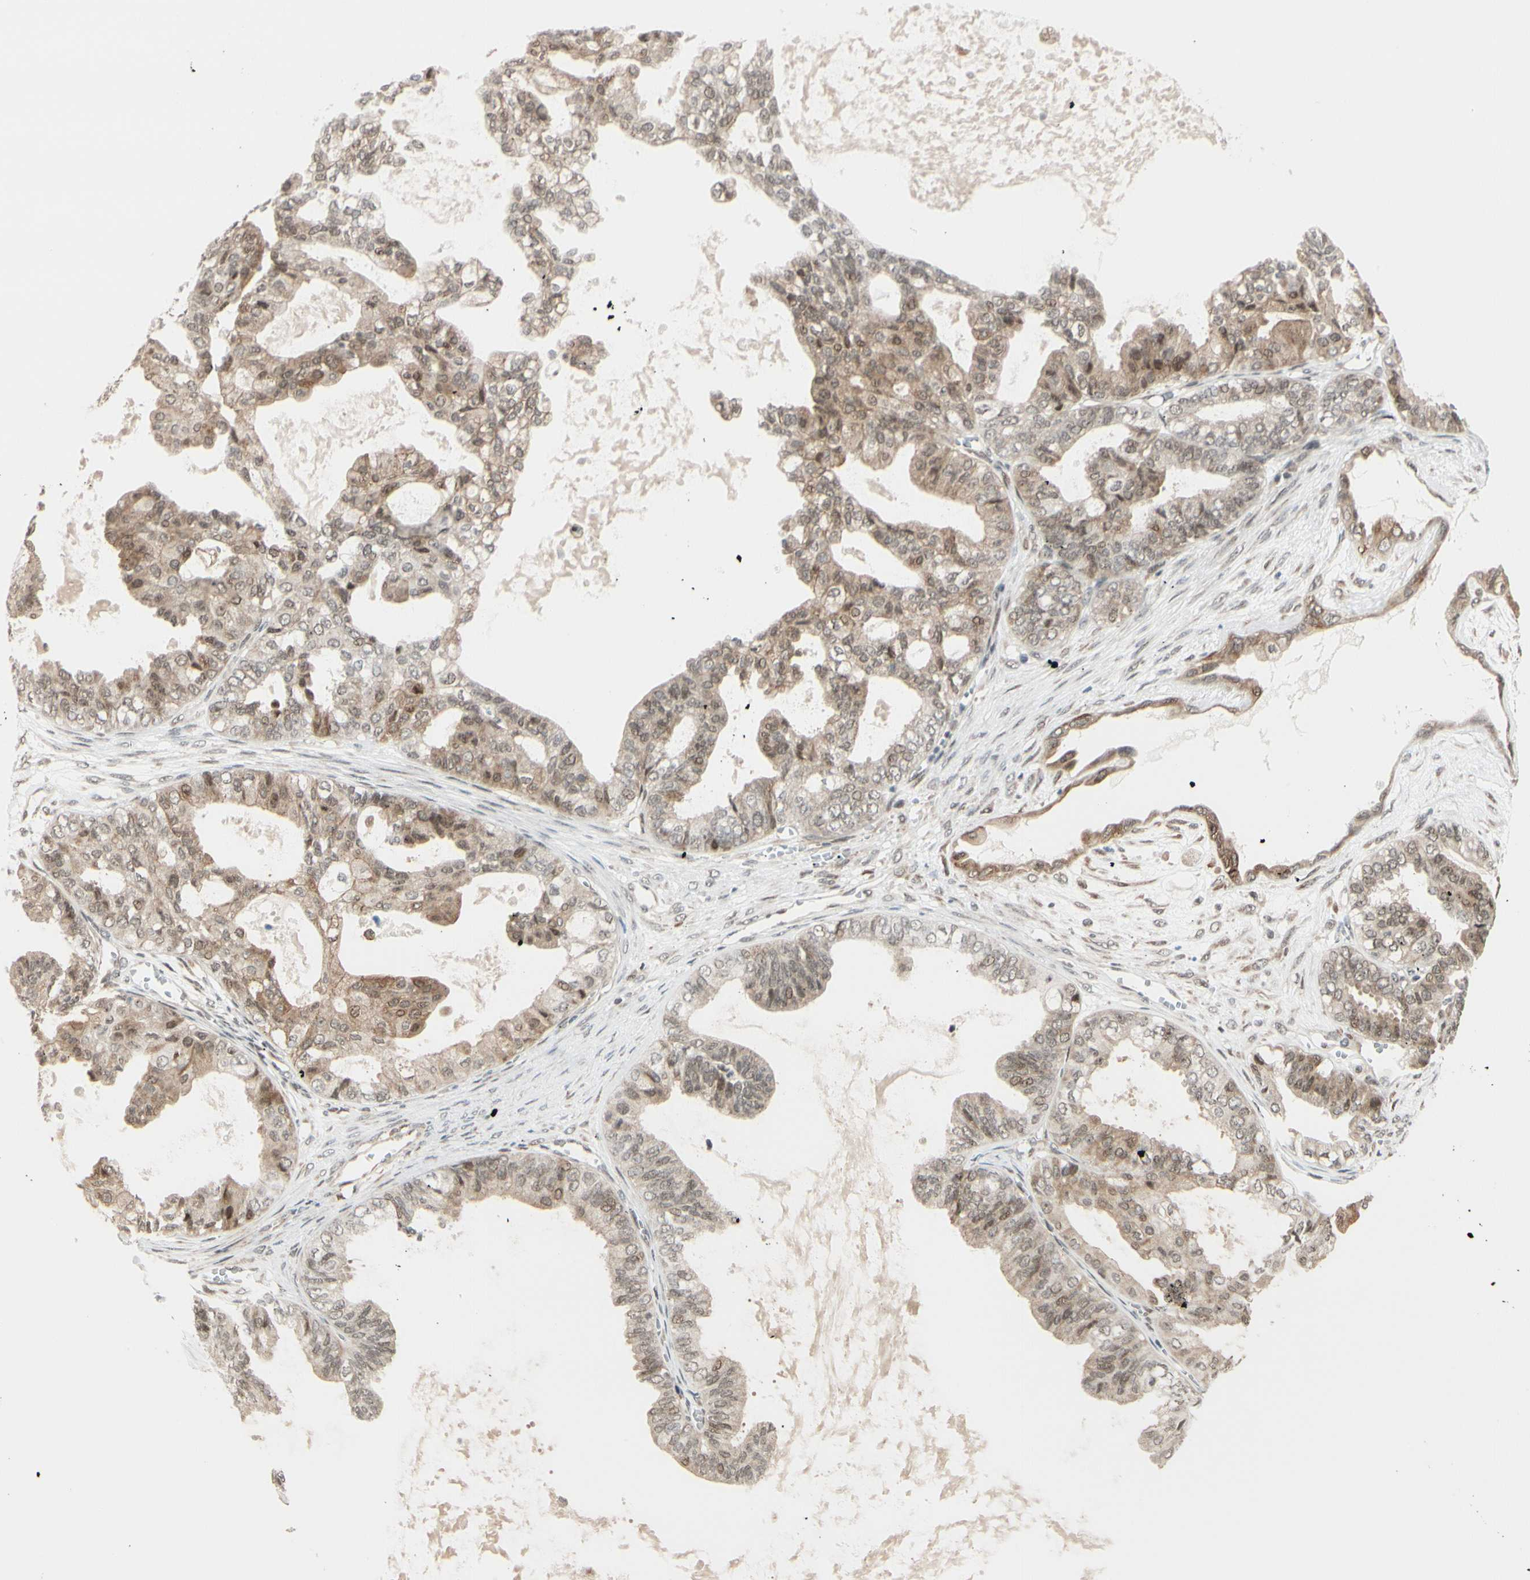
{"staining": {"intensity": "moderate", "quantity": ">75%", "location": "cytoplasmic/membranous"}, "tissue": "ovarian cancer", "cell_type": "Tumor cells", "image_type": "cancer", "snomed": [{"axis": "morphology", "description": "Carcinoma, NOS"}, {"axis": "morphology", "description": "Carcinoma, endometroid"}, {"axis": "topography", "description": "Ovary"}], "caption": "Moderate cytoplasmic/membranous positivity for a protein is appreciated in about >75% of tumor cells of ovarian cancer using IHC.", "gene": "BRMS1", "patient": {"sex": "female", "age": 50}}